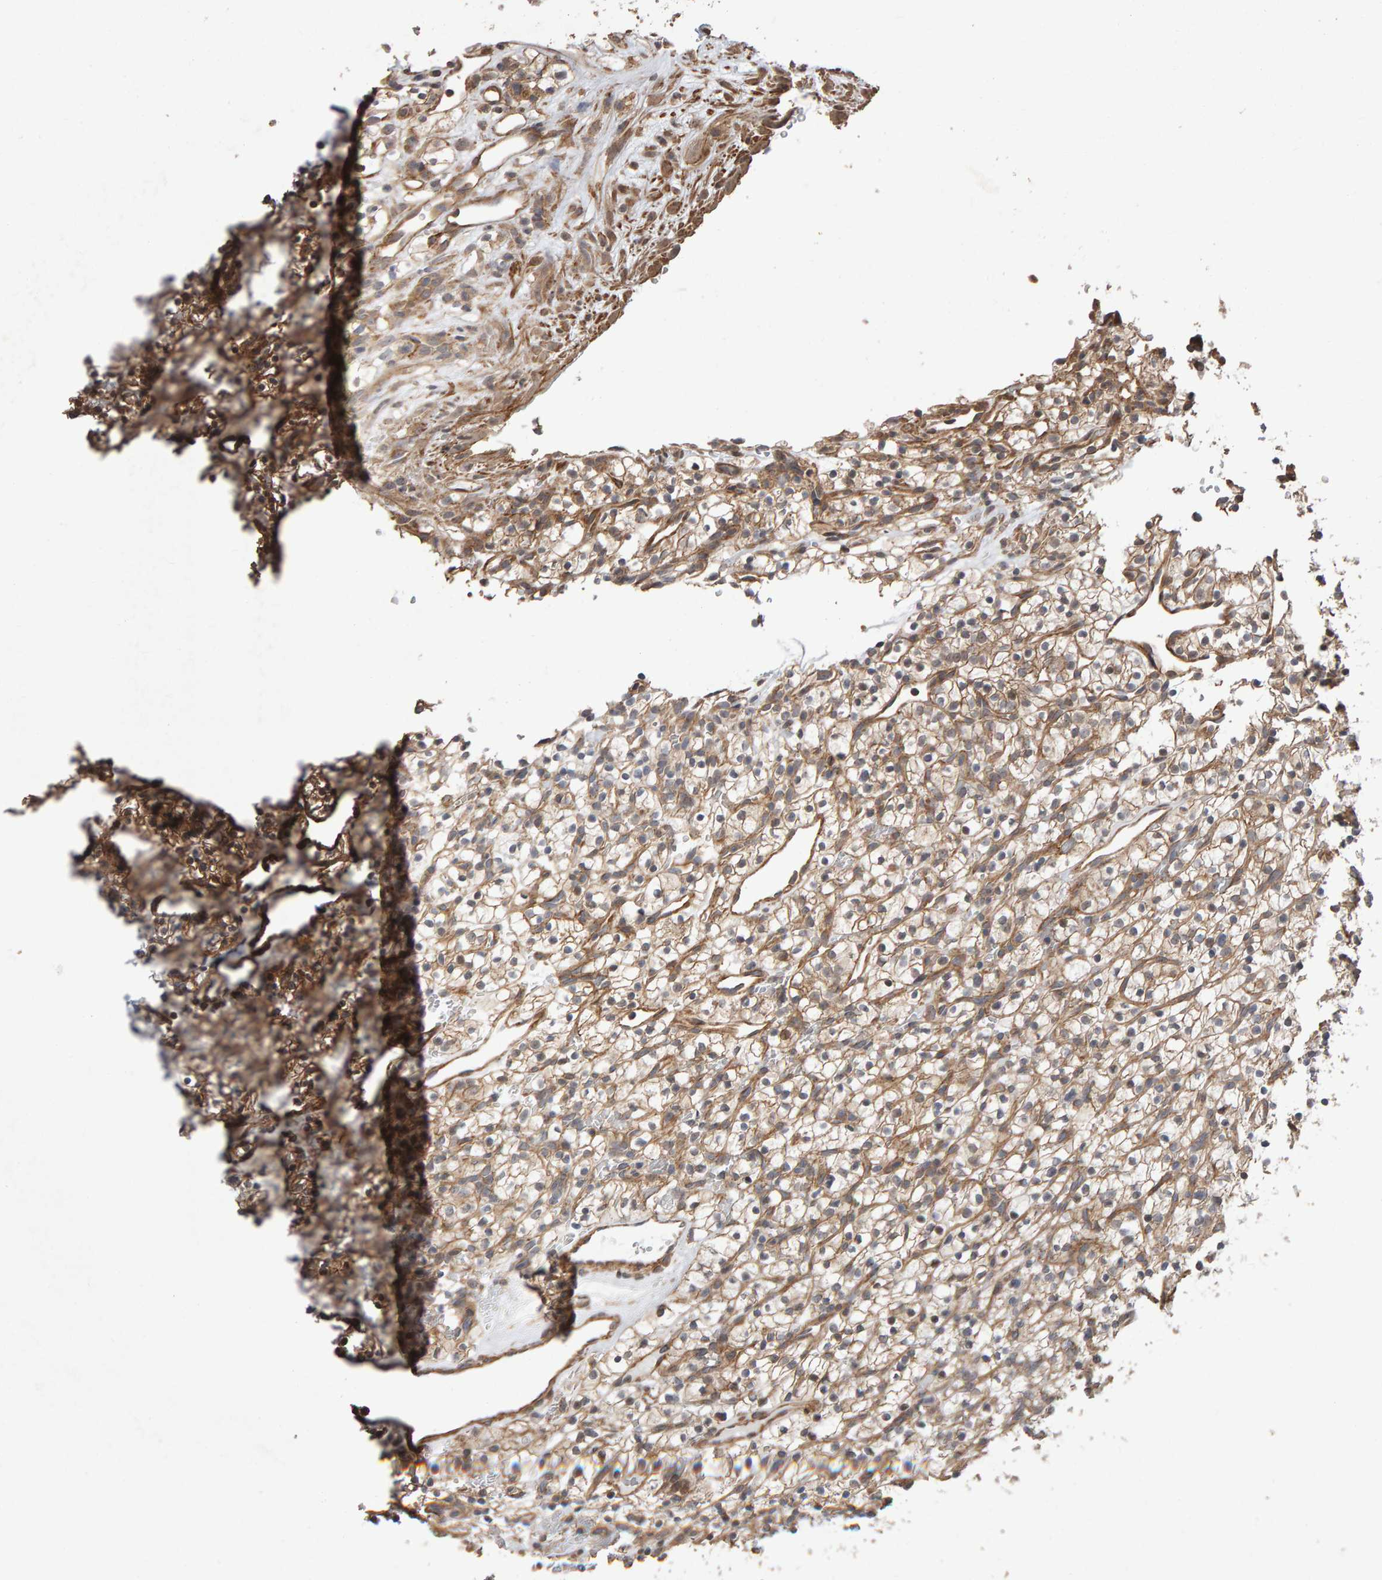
{"staining": {"intensity": "weak", "quantity": "<25%", "location": "cytoplasmic/membranous"}, "tissue": "renal cancer", "cell_type": "Tumor cells", "image_type": "cancer", "snomed": [{"axis": "morphology", "description": "Adenocarcinoma, NOS"}, {"axis": "topography", "description": "Kidney"}], "caption": "Histopathology image shows no significant protein expression in tumor cells of renal adenocarcinoma. (DAB (3,3'-diaminobenzidine) immunohistochemistry (IHC), high magnification).", "gene": "SCRIB", "patient": {"sex": "female", "age": 57}}